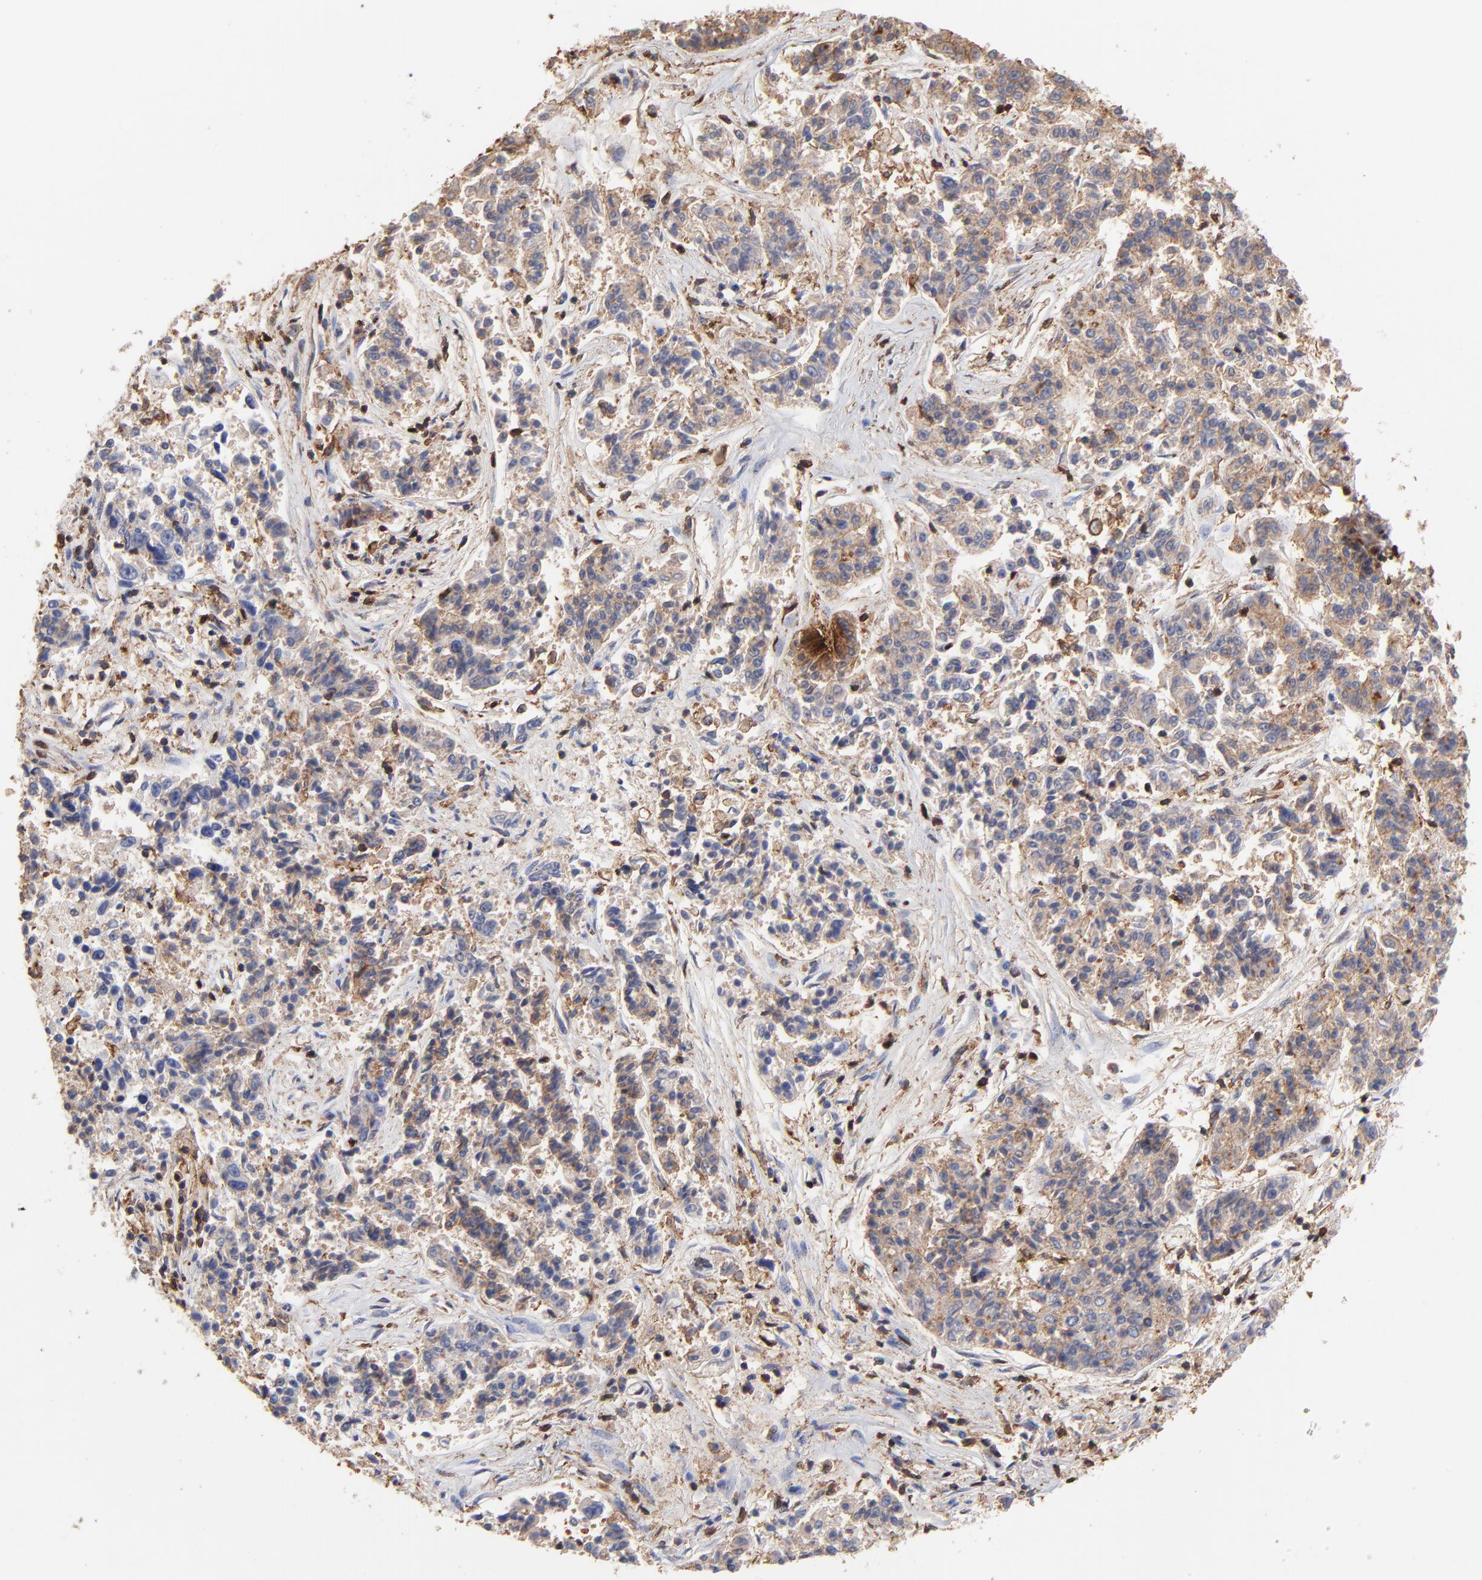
{"staining": {"intensity": "moderate", "quantity": "<25%", "location": "cytoplasmic/membranous"}, "tissue": "lung cancer", "cell_type": "Tumor cells", "image_type": "cancer", "snomed": [{"axis": "morphology", "description": "Adenocarcinoma, NOS"}, {"axis": "topography", "description": "Lung"}], "caption": "Immunohistochemical staining of lung adenocarcinoma exhibits low levels of moderate cytoplasmic/membranous staining in about <25% of tumor cells. (DAB = brown stain, brightfield microscopy at high magnification).", "gene": "ASL", "patient": {"sex": "male", "age": 84}}